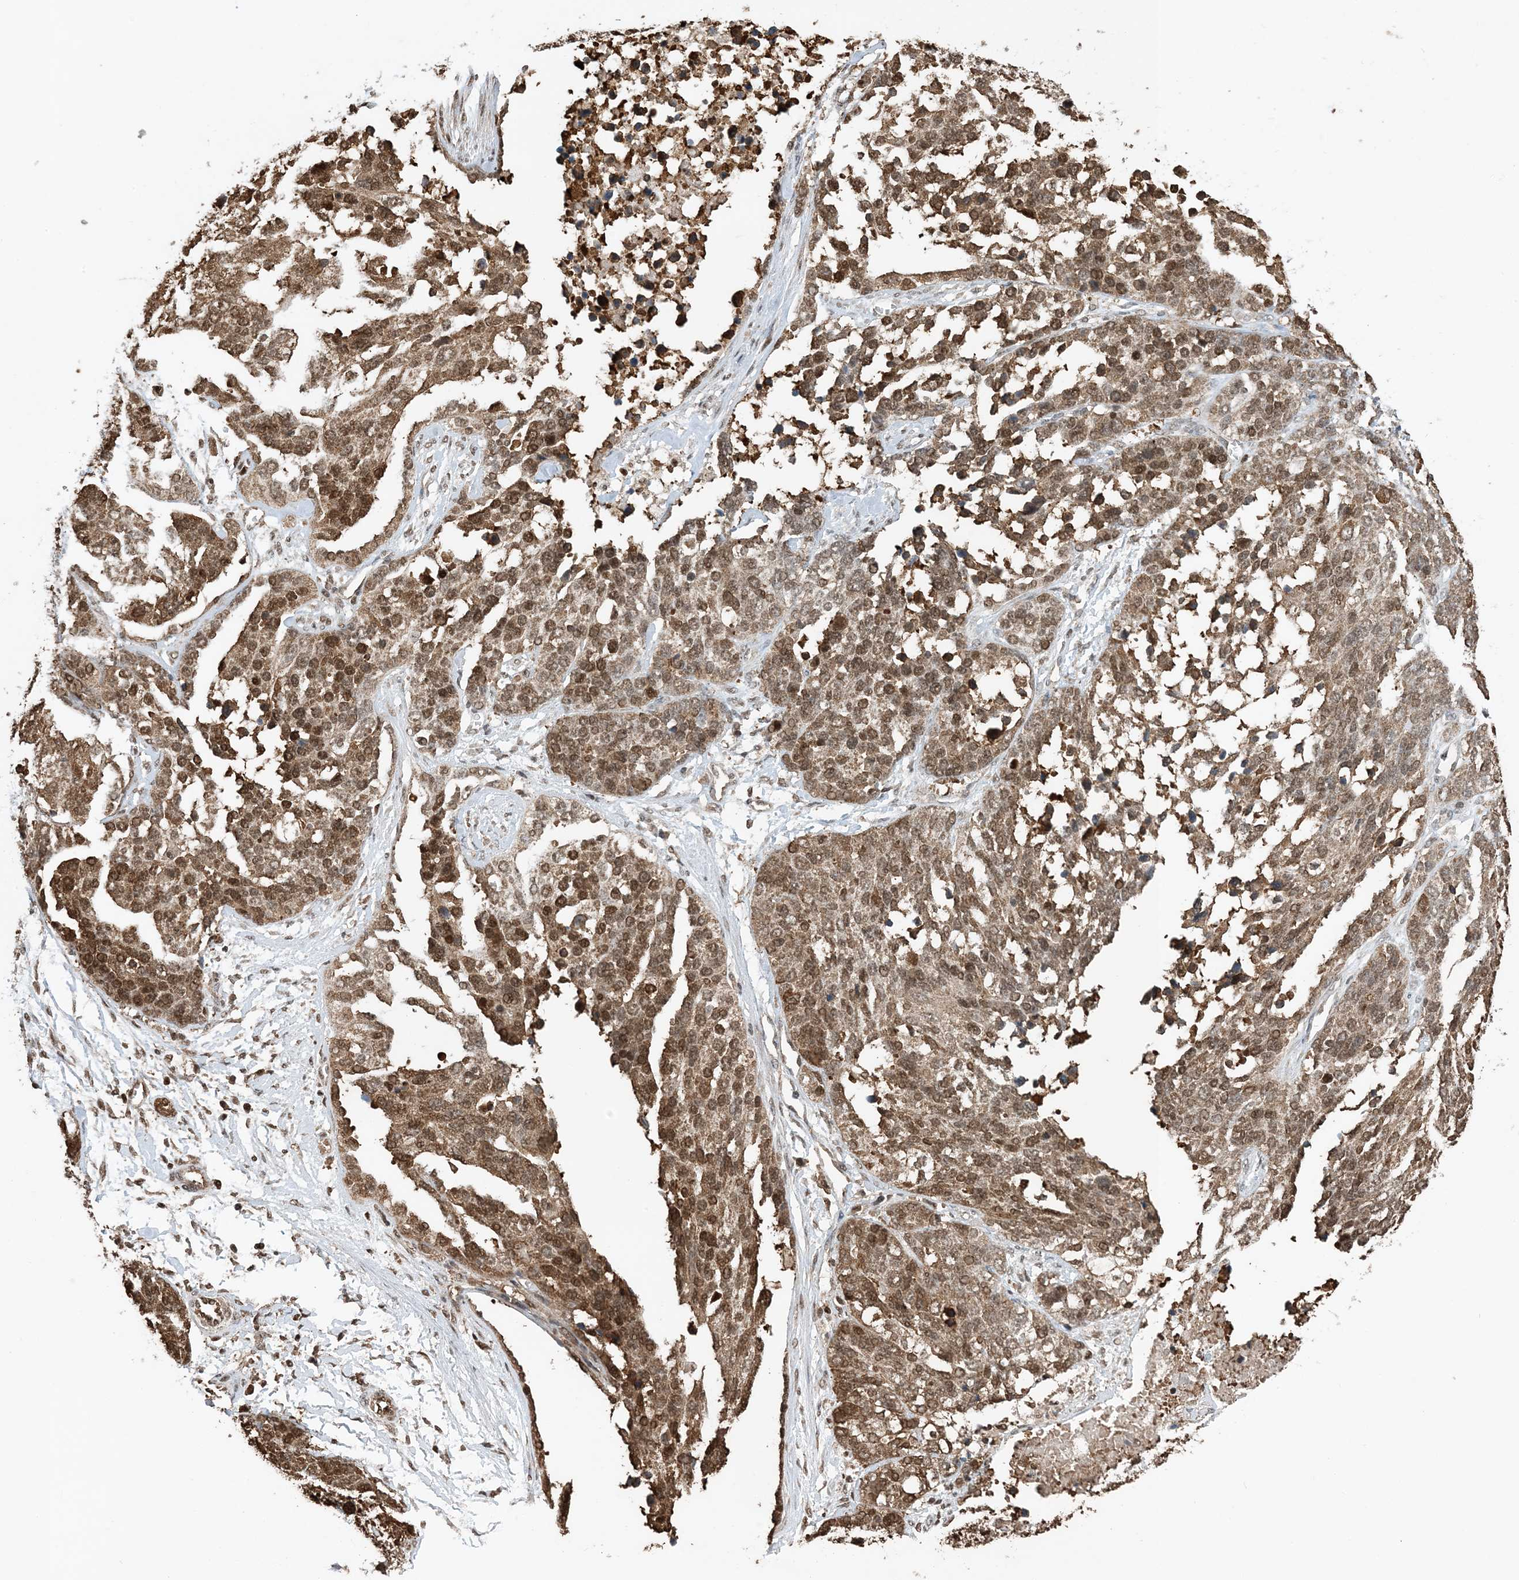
{"staining": {"intensity": "moderate", "quantity": ">75%", "location": "cytoplasmic/membranous,nuclear"}, "tissue": "ovarian cancer", "cell_type": "Tumor cells", "image_type": "cancer", "snomed": [{"axis": "morphology", "description": "Cystadenocarcinoma, serous, NOS"}, {"axis": "topography", "description": "Ovary"}], "caption": "A brown stain labels moderate cytoplasmic/membranous and nuclear expression of a protein in human ovarian cancer (serous cystadenocarcinoma) tumor cells. Immunohistochemistry stains the protein of interest in brown and the nuclei are stained blue.", "gene": "HSPA1A", "patient": {"sex": "female", "age": 44}}